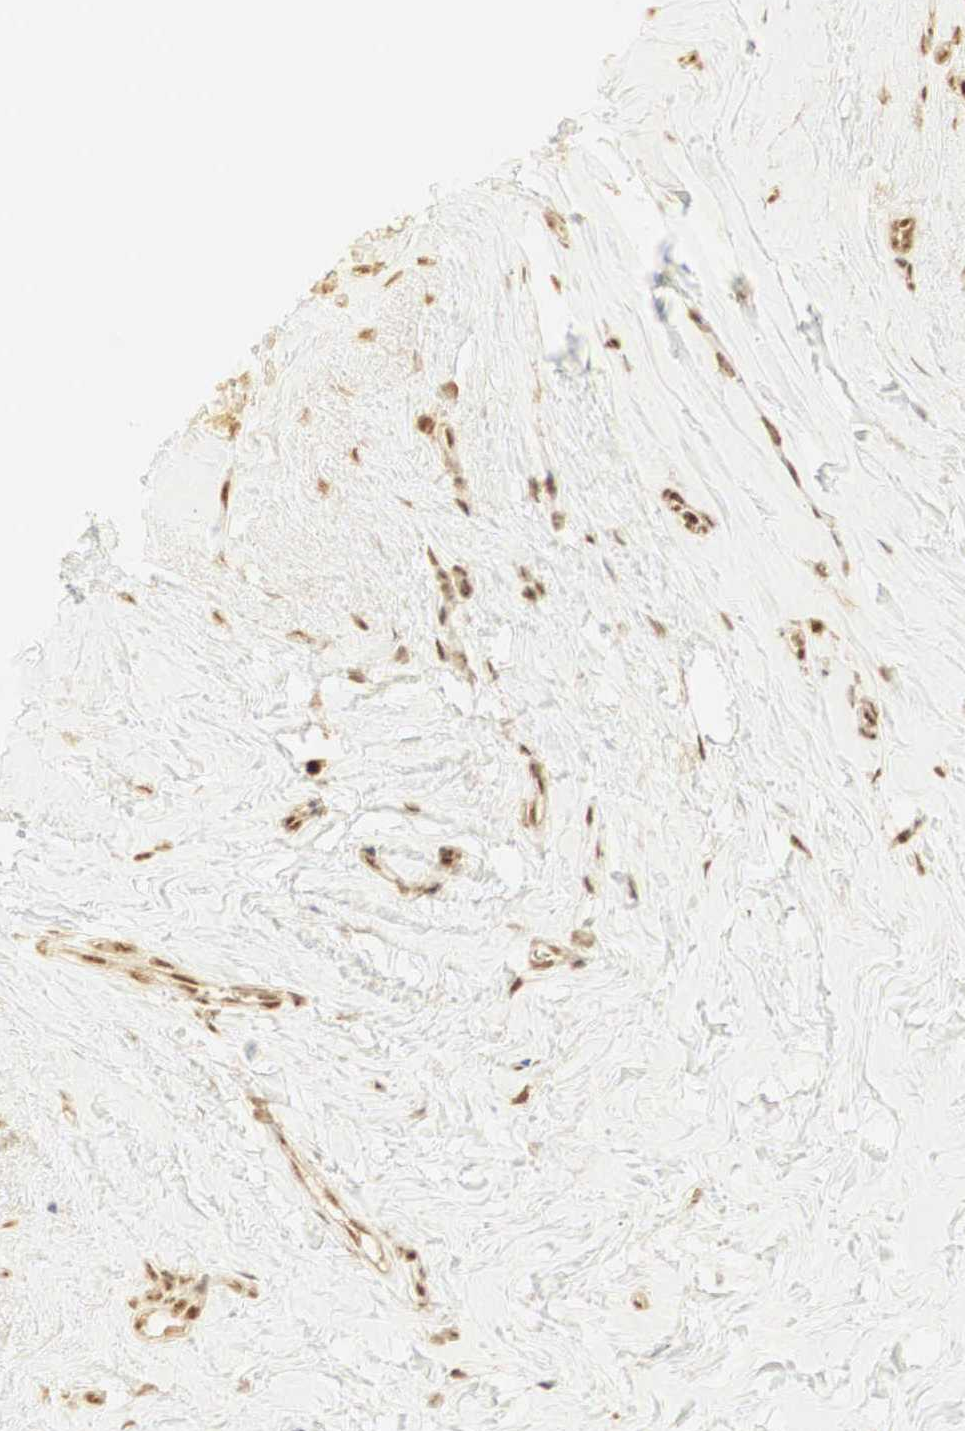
{"staining": {"intensity": "moderate", "quantity": ">75%", "location": "nuclear"}, "tissue": "breast", "cell_type": "Adipocytes", "image_type": "normal", "snomed": [{"axis": "morphology", "description": "Normal tissue, NOS"}, {"axis": "topography", "description": "Breast"}], "caption": "High-power microscopy captured an immunohistochemistry image of normal breast, revealing moderate nuclear expression in approximately >75% of adipocytes. The staining was performed using DAB (3,3'-diaminobenzidine), with brown indicating positive protein expression. Nuclei are stained blue with hematoxylin.", "gene": "RNF113A", "patient": {"sex": "female", "age": 45}}